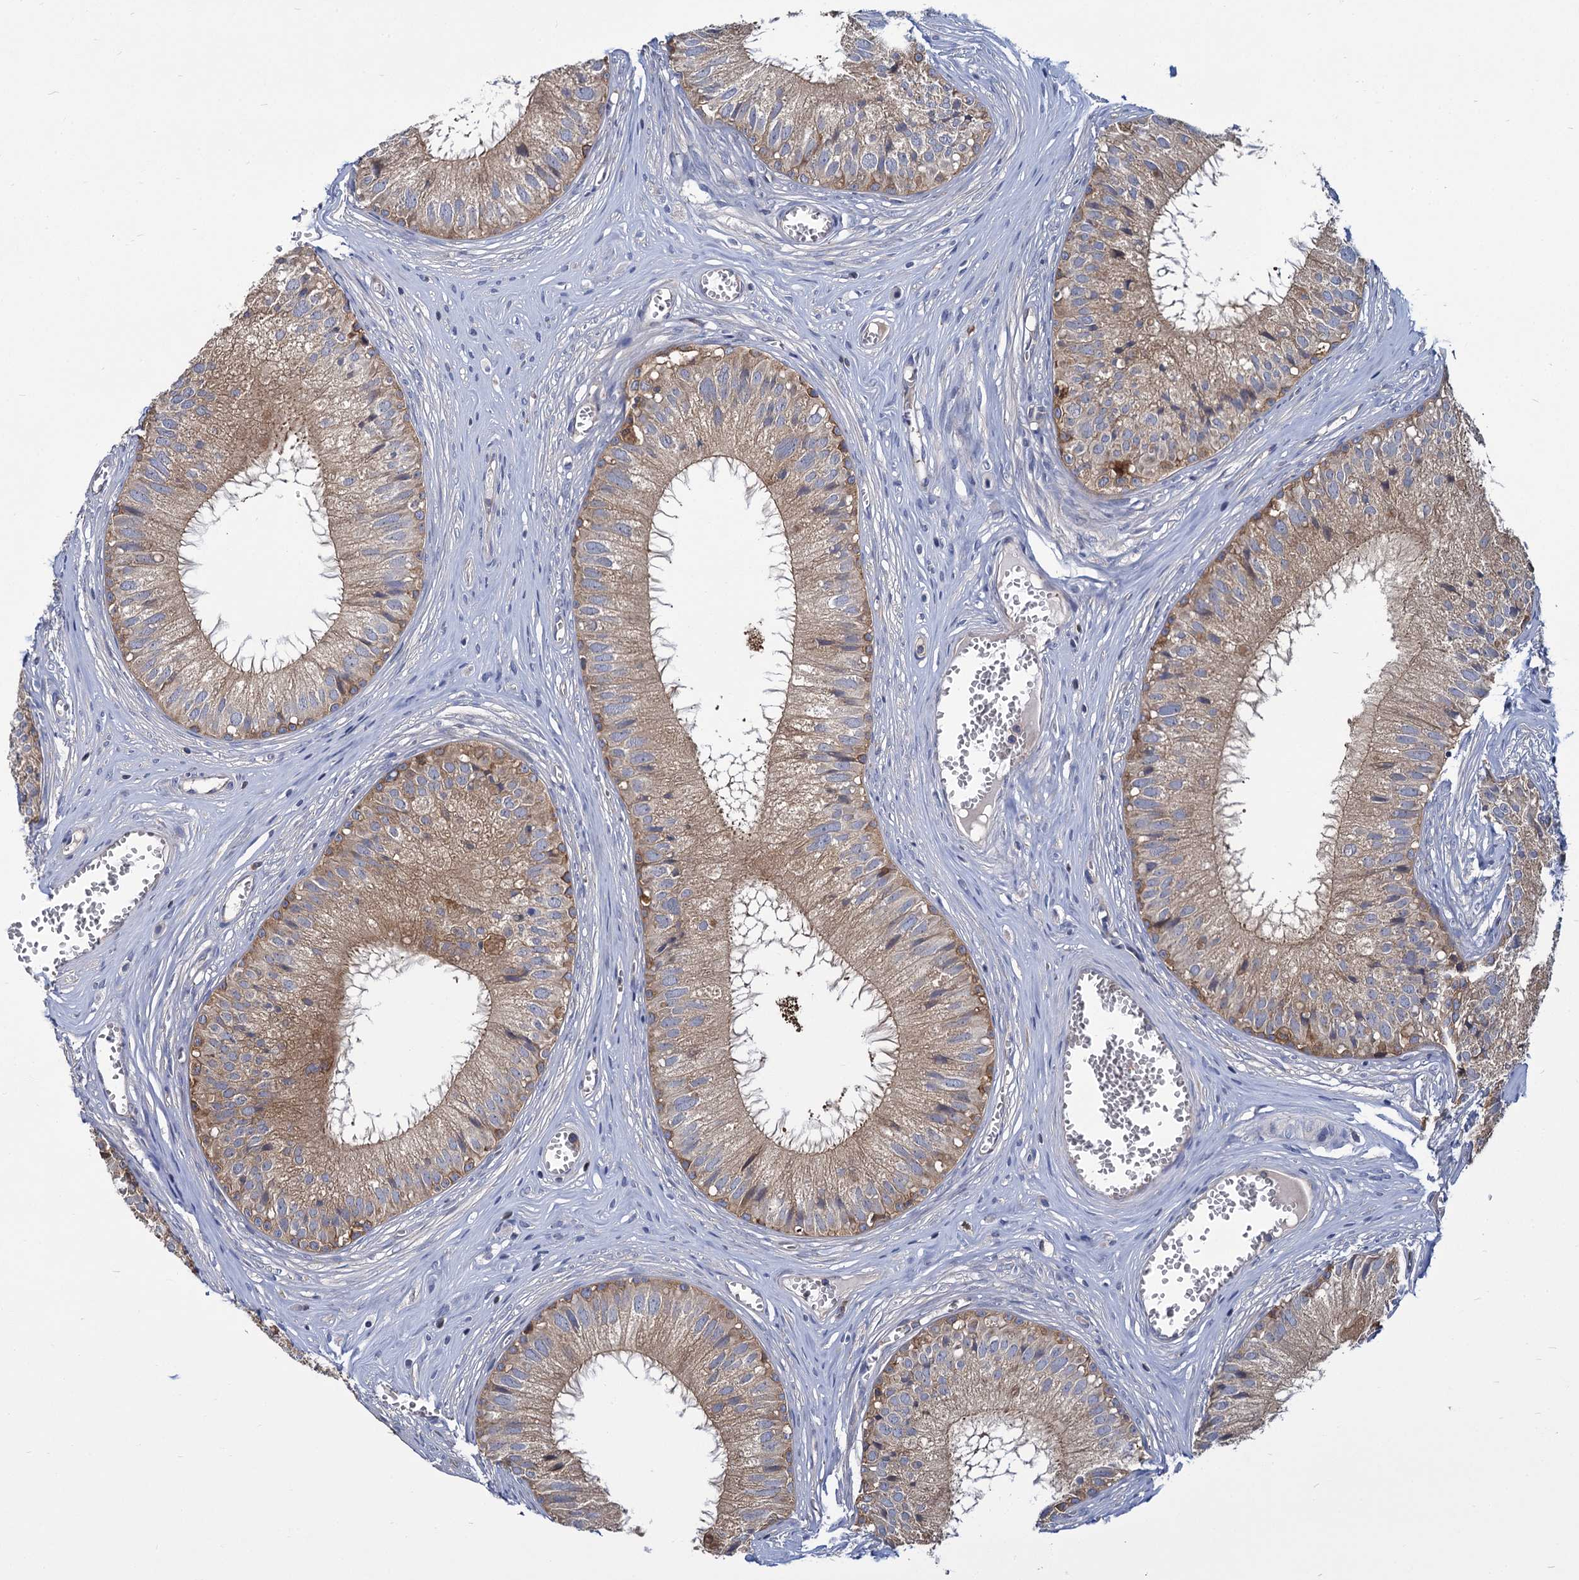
{"staining": {"intensity": "moderate", "quantity": ">75%", "location": "cytoplasmic/membranous"}, "tissue": "epididymis", "cell_type": "Glandular cells", "image_type": "normal", "snomed": [{"axis": "morphology", "description": "Normal tissue, NOS"}, {"axis": "topography", "description": "Epididymis"}], "caption": "Brown immunohistochemical staining in benign human epididymis displays moderate cytoplasmic/membranous positivity in about >75% of glandular cells.", "gene": "GCLC", "patient": {"sex": "male", "age": 36}}